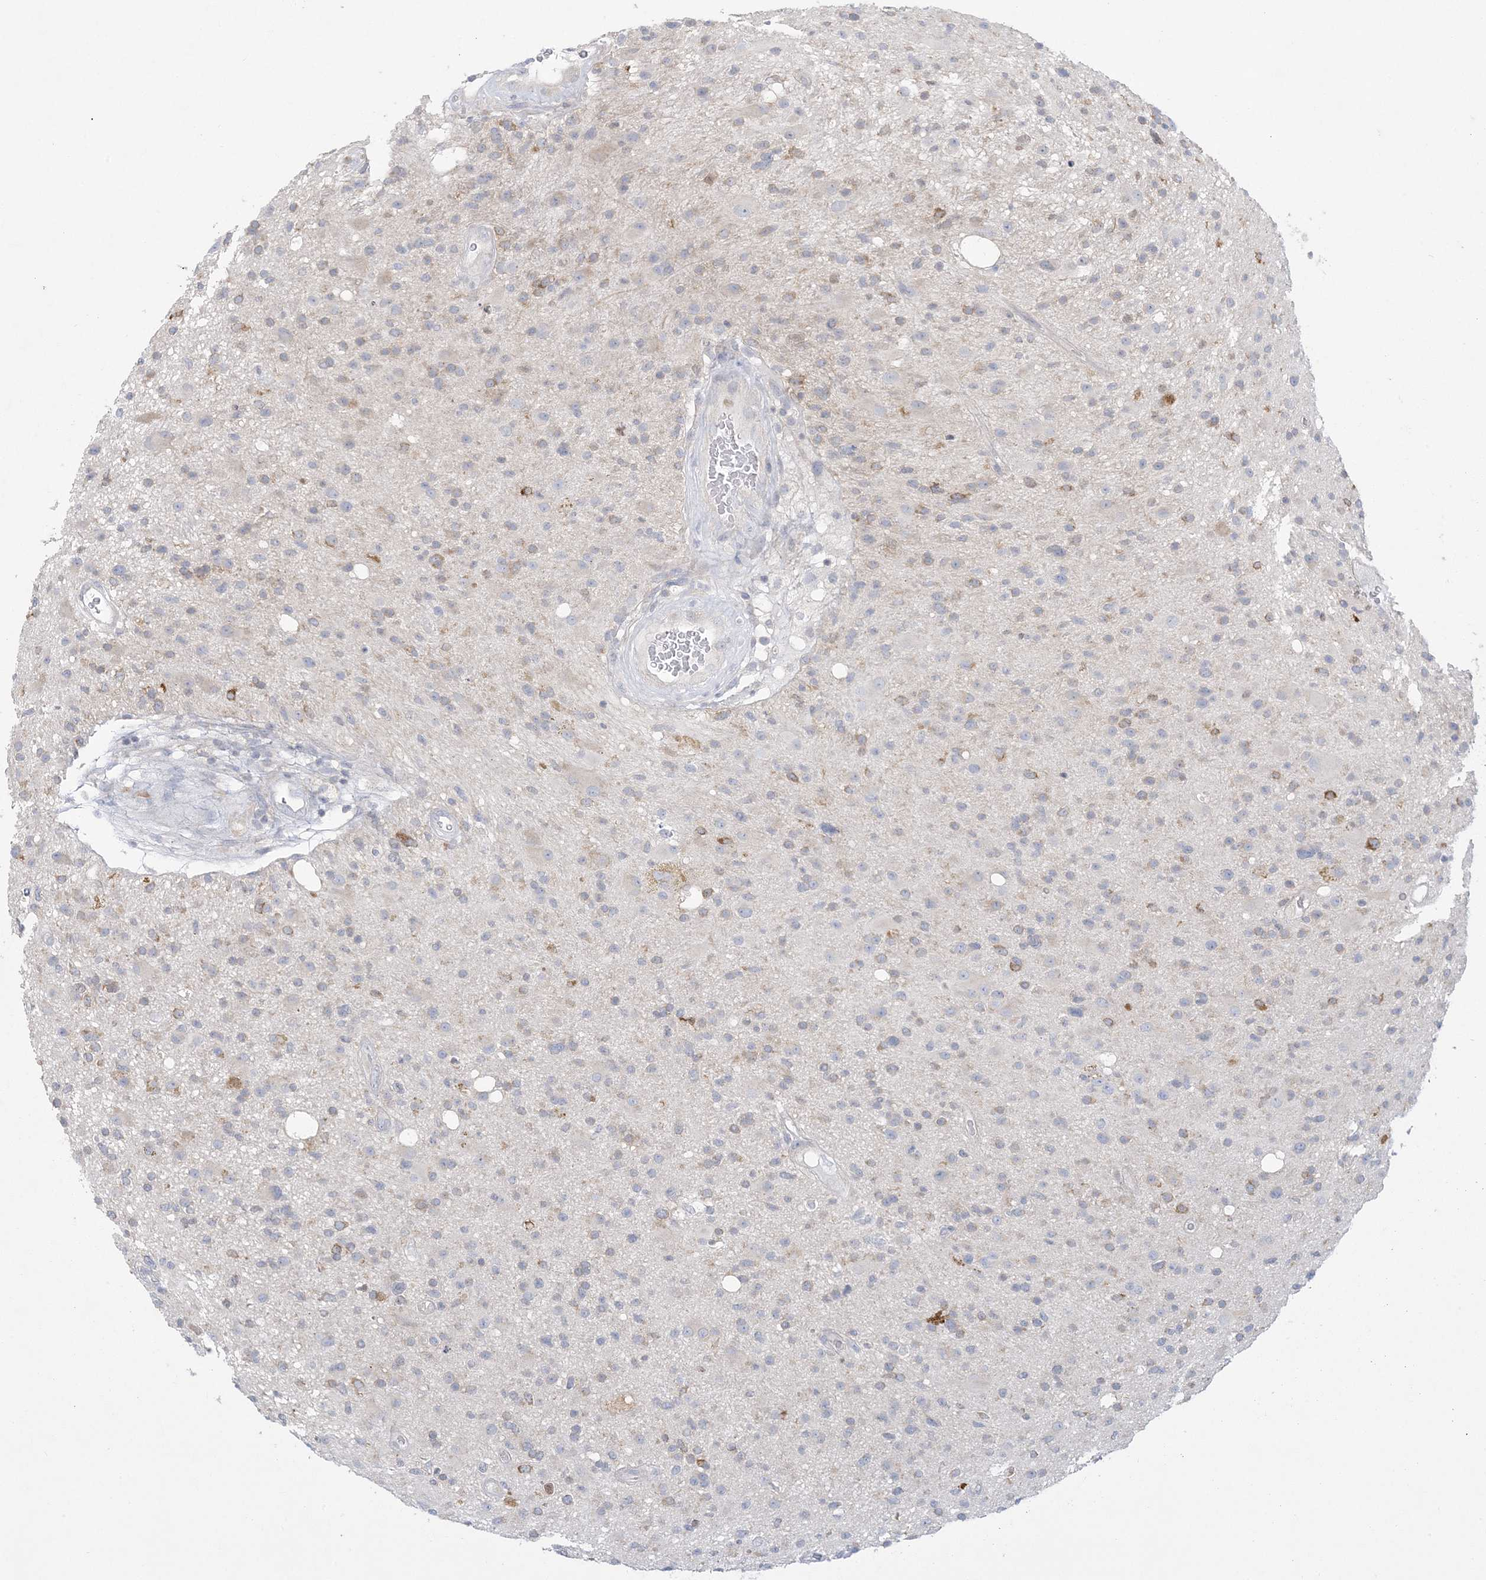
{"staining": {"intensity": "weak", "quantity": "<25%", "location": "cytoplasmic/membranous"}, "tissue": "glioma", "cell_type": "Tumor cells", "image_type": "cancer", "snomed": [{"axis": "morphology", "description": "Glioma, malignant, High grade"}, {"axis": "topography", "description": "Brain"}], "caption": "Human glioma stained for a protein using immunohistochemistry (IHC) demonstrates no positivity in tumor cells.", "gene": "KIF3A", "patient": {"sex": "male", "age": 33}}